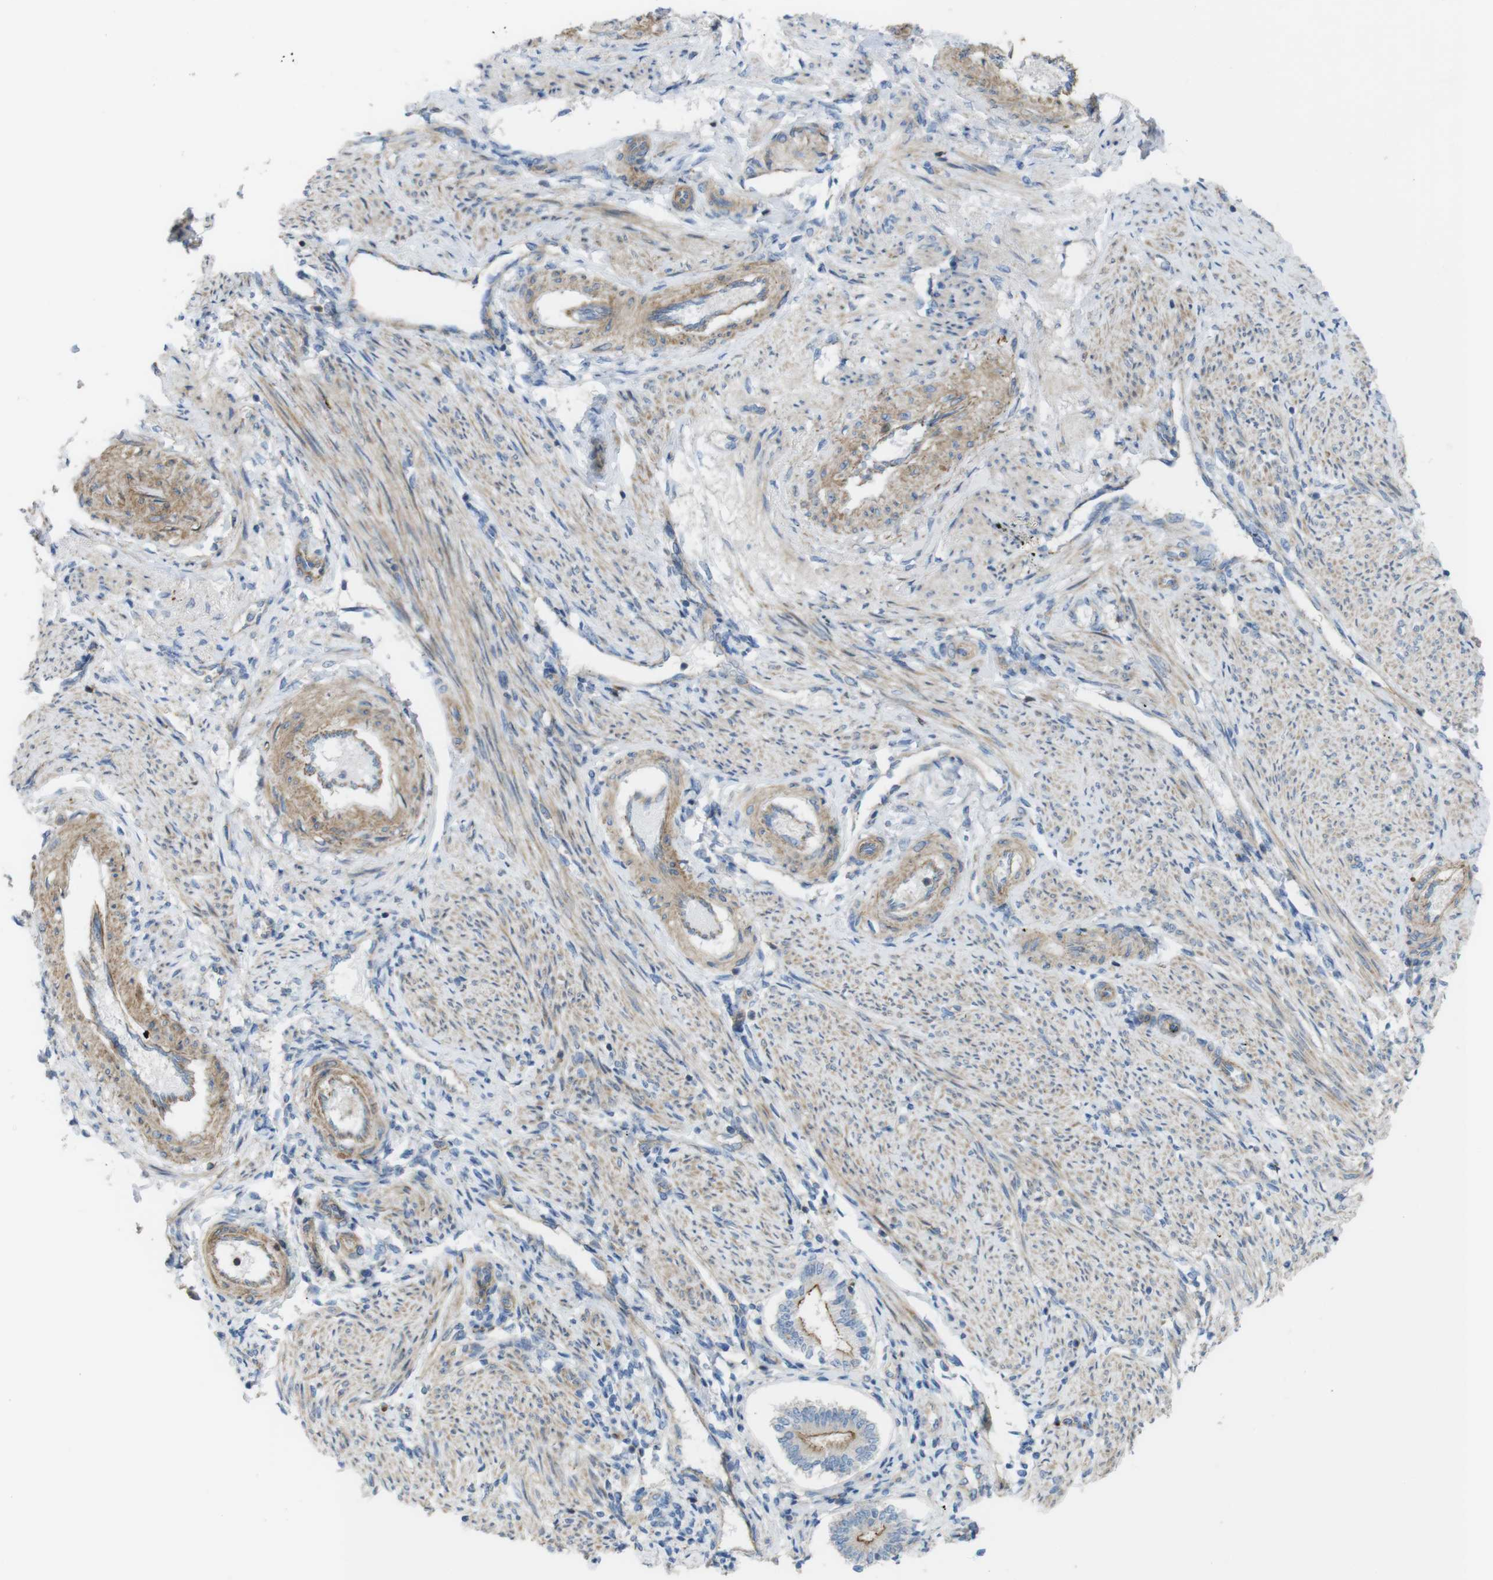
{"staining": {"intensity": "weak", "quantity": "<25%", "location": "cytoplasmic/membranous"}, "tissue": "endometrium", "cell_type": "Cells in endometrial stroma", "image_type": "normal", "snomed": [{"axis": "morphology", "description": "Normal tissue, NOS"}, {"axis": "topography", "description": "Endometrium"}], "caption": "Cells in endometrial stroma are negative for protein expression in normal human endometrium. (DAB (3,3'-diaminobenzidine) immunohistochemistry (IHC), high magnification).", "gene": "PREX2", "patient": {"sex": "female", "age": 42}}